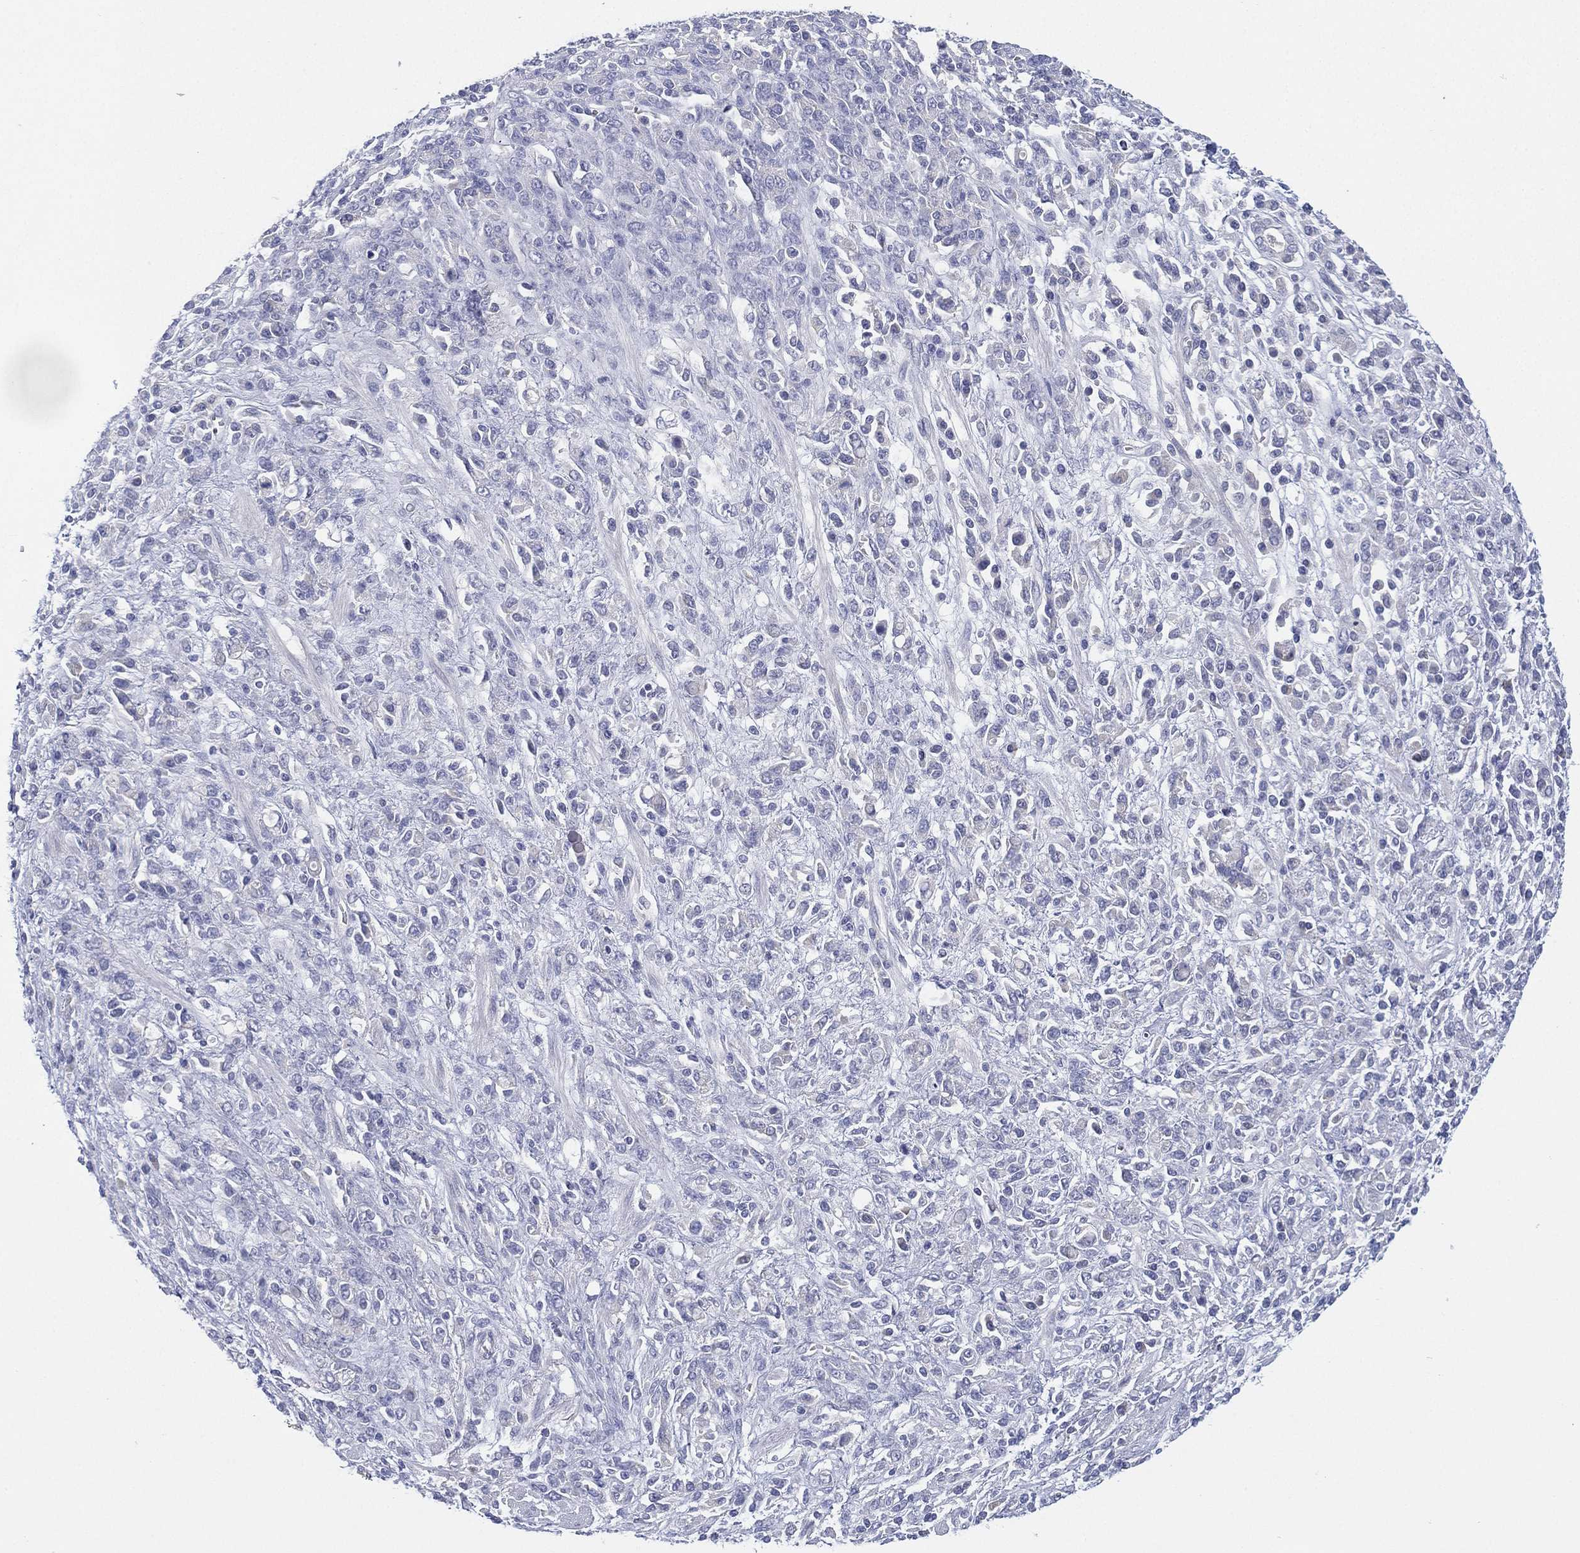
{"staining": {"intensity": "negative", "quantity": "none", "location": "none"}, "tissue": "stomach cancer", "cell_type": "Tumor cells", "image_type": "cancer", "snomed": [{"axis": "morphology", "description": "Adenocarcinoma, NOS"}, {"axis": "topography", "description": "Stomach"}], "caption": "Tumor cells are negative for protein expression in human stomach adenocarcinoma.", "gene": "CYP2D6", "patient": {"sex": "female", "age": 57}}